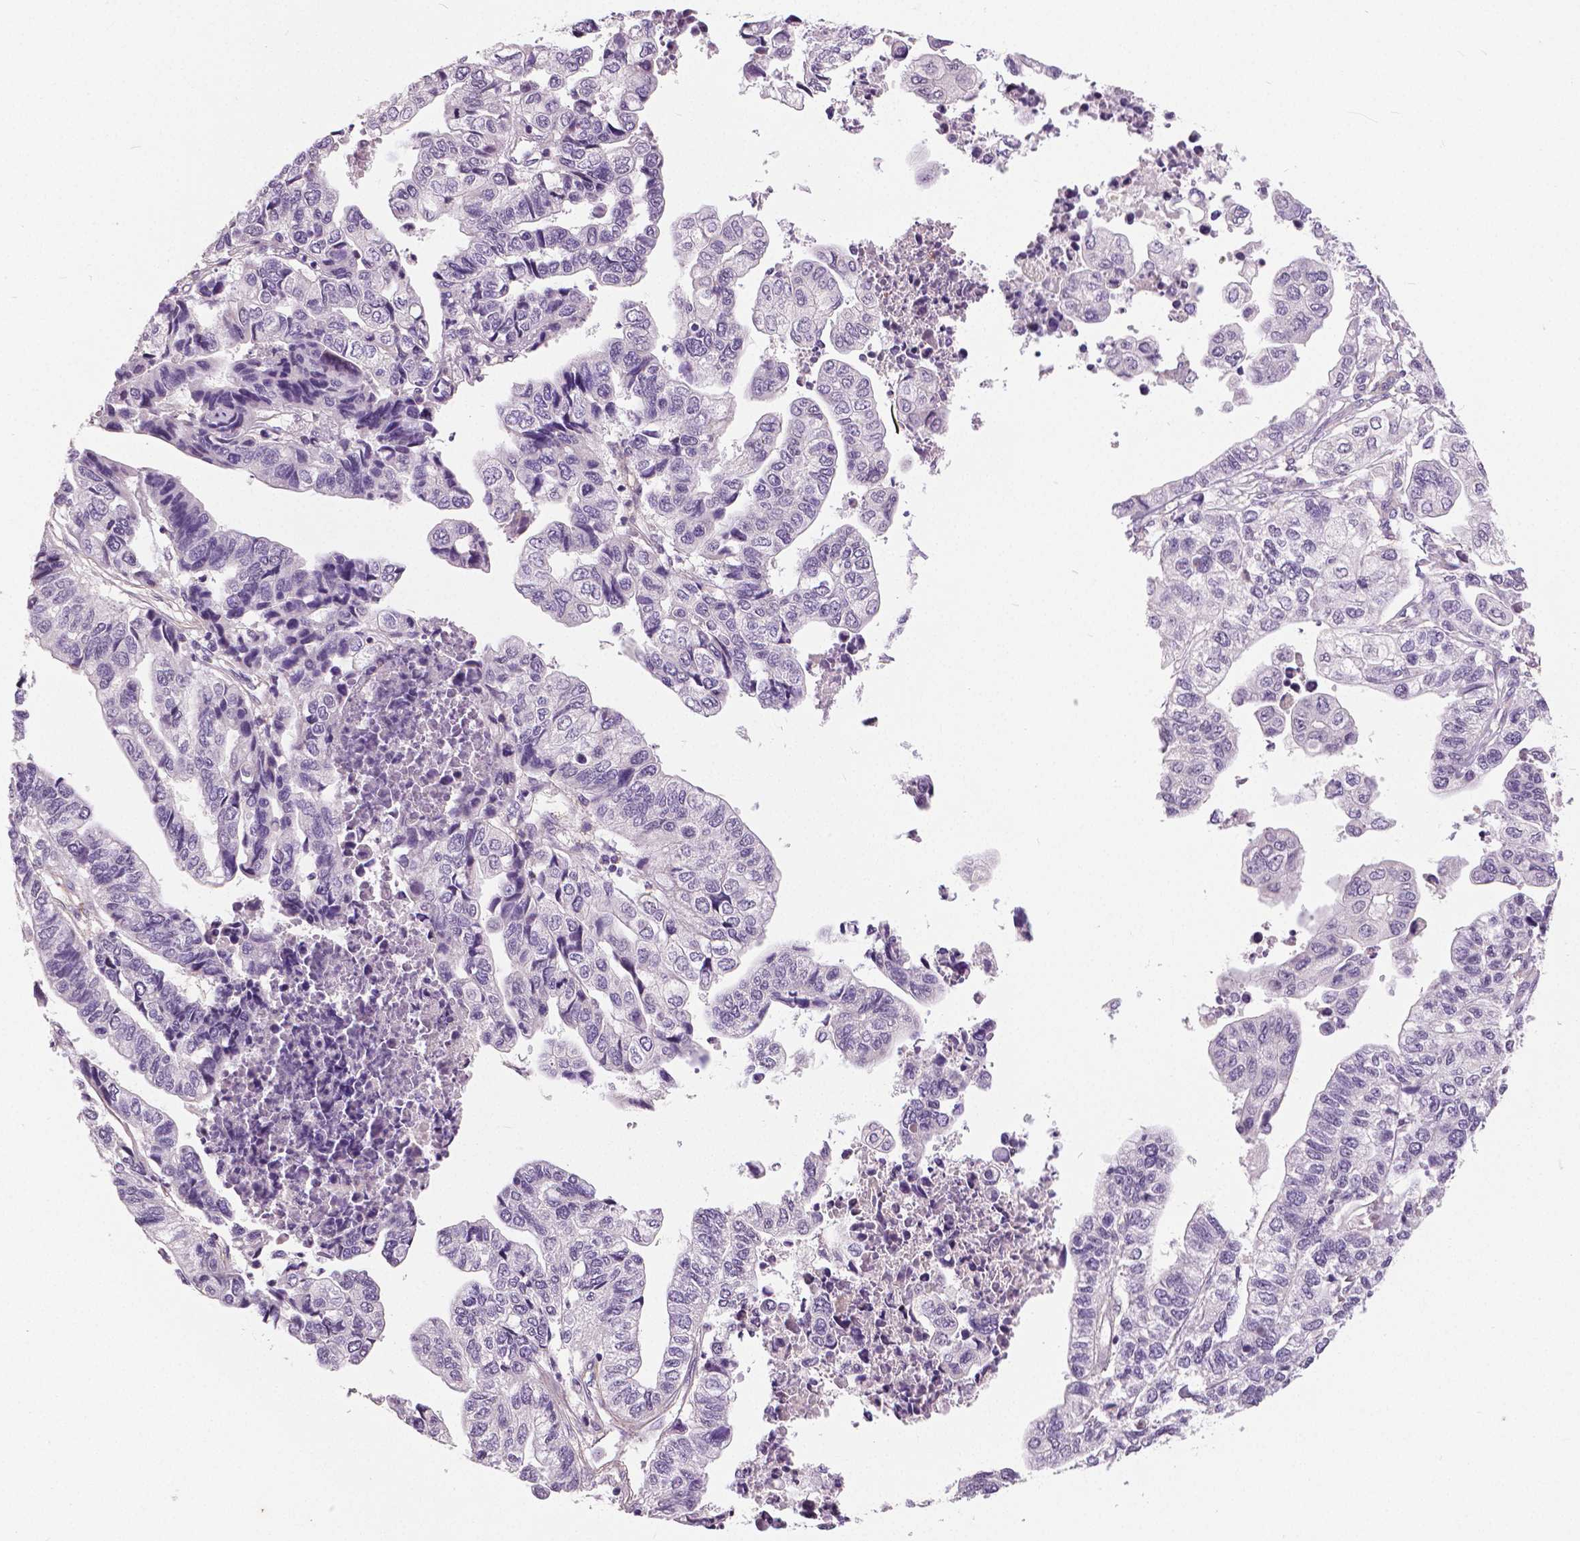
{"staining": {"intensity": "negative", "quantity": "none", "location": "none"}, "tissue": "stomach cancer", "cell_type": "Tumor cells", "image_type": "cancer", "snomed": [{"axis": "morphology", "description": "Adenocarcinoma, NOS"}, {"axis": "topography", "description": "Stomach, upper"}], "caption": "DAB immunohistochemical staining of human stomach adenocarcinoma shows no significant expression in tumor cells.", "gene": "FOXA1", "patient": {"sex": "female", "age": 67}}